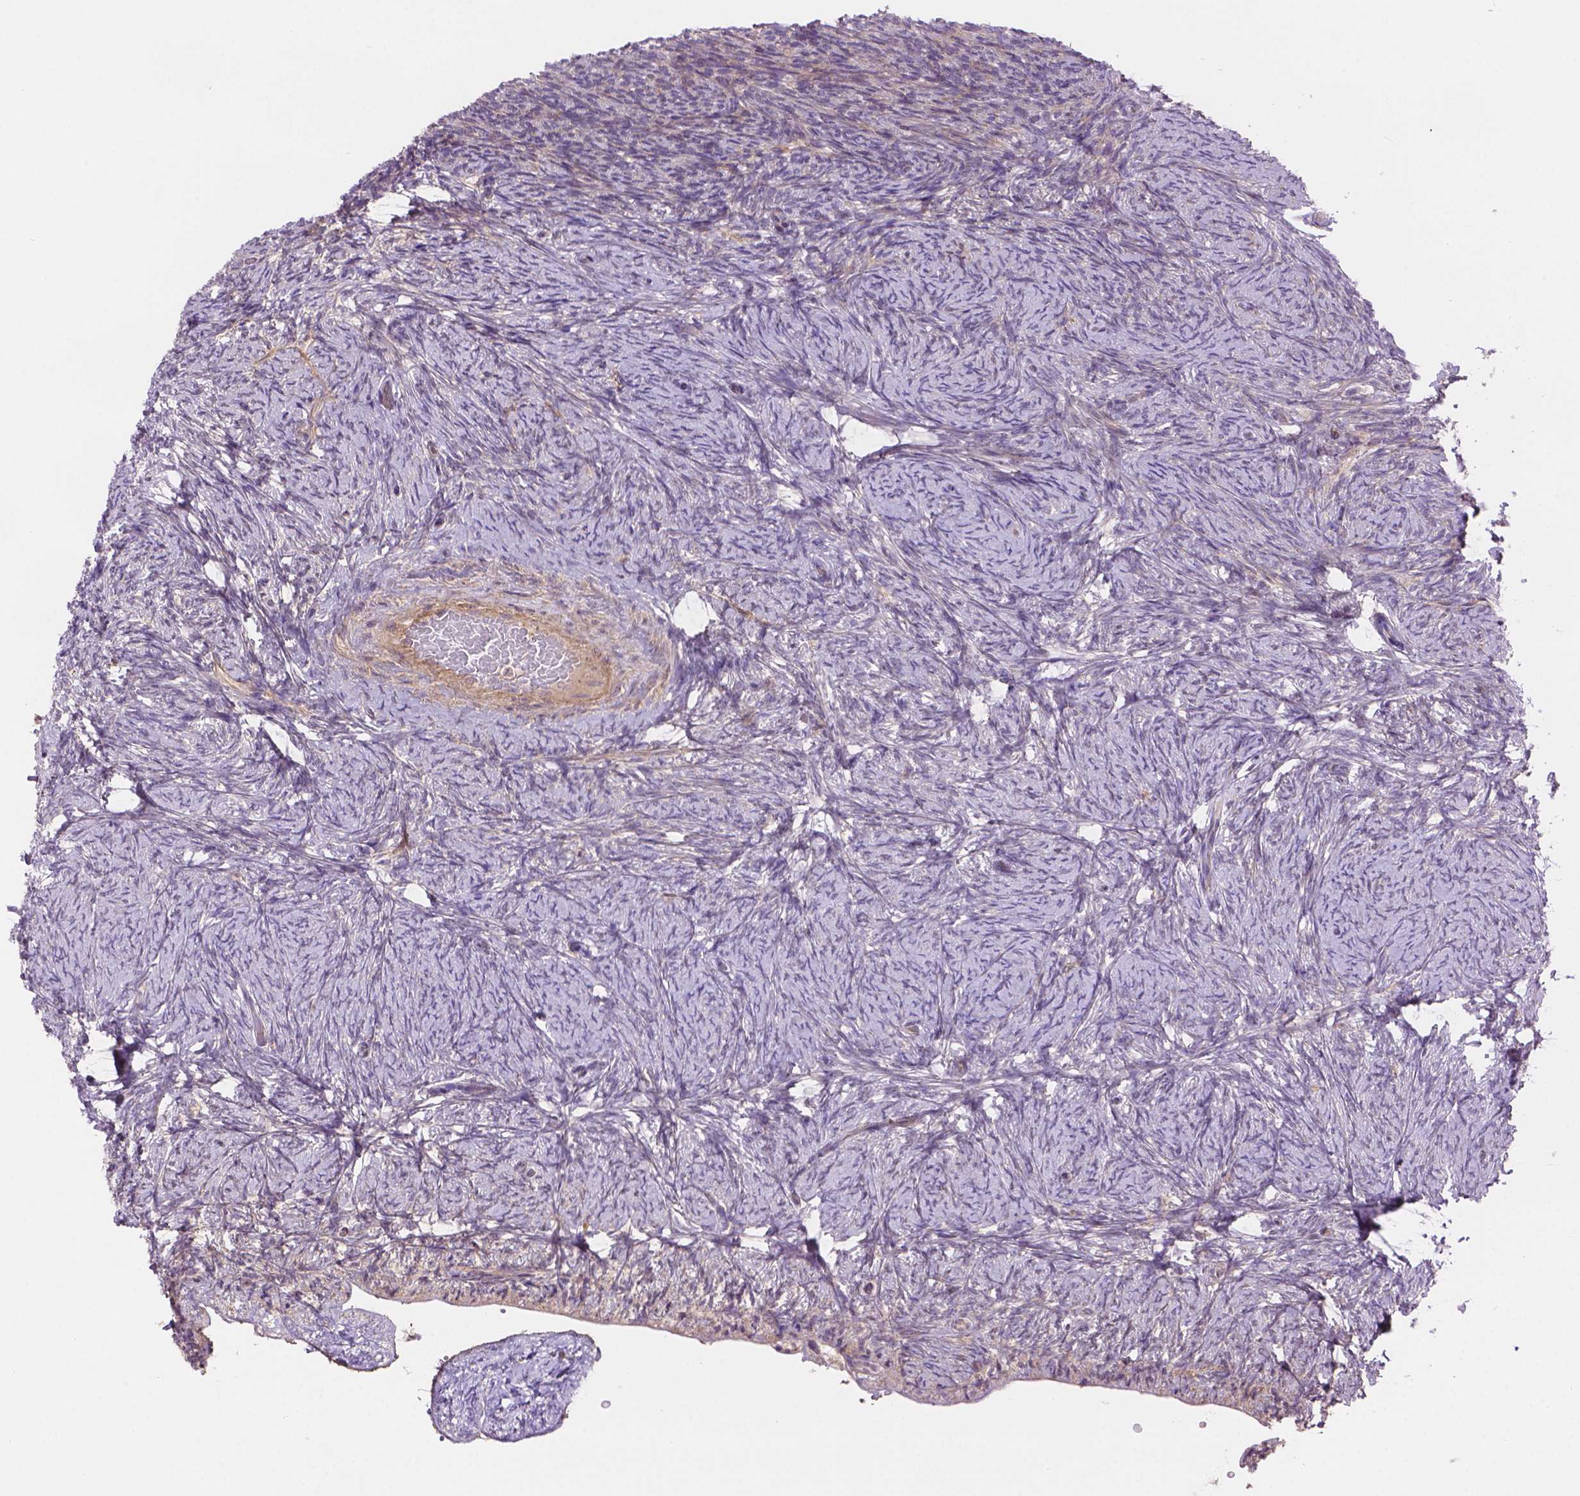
{"staining": {"intensity": "negative", "quantity": "none", "location": "none"}, "tissue": "ovary", "cell_type": "Ovarian stroma cells", "image_type": "normal", "snomed": [{"axis": "morphology", "description": "Normal tissue, NOS"}, {"axis": "topography", "description": "Ovary"}], "caption": "The immunohistochemistry image has no significant expression in ovarian stroma cells of ovary.", "gene": "AMMECR1L", "patient": {"sex": "female", "age": 34}}